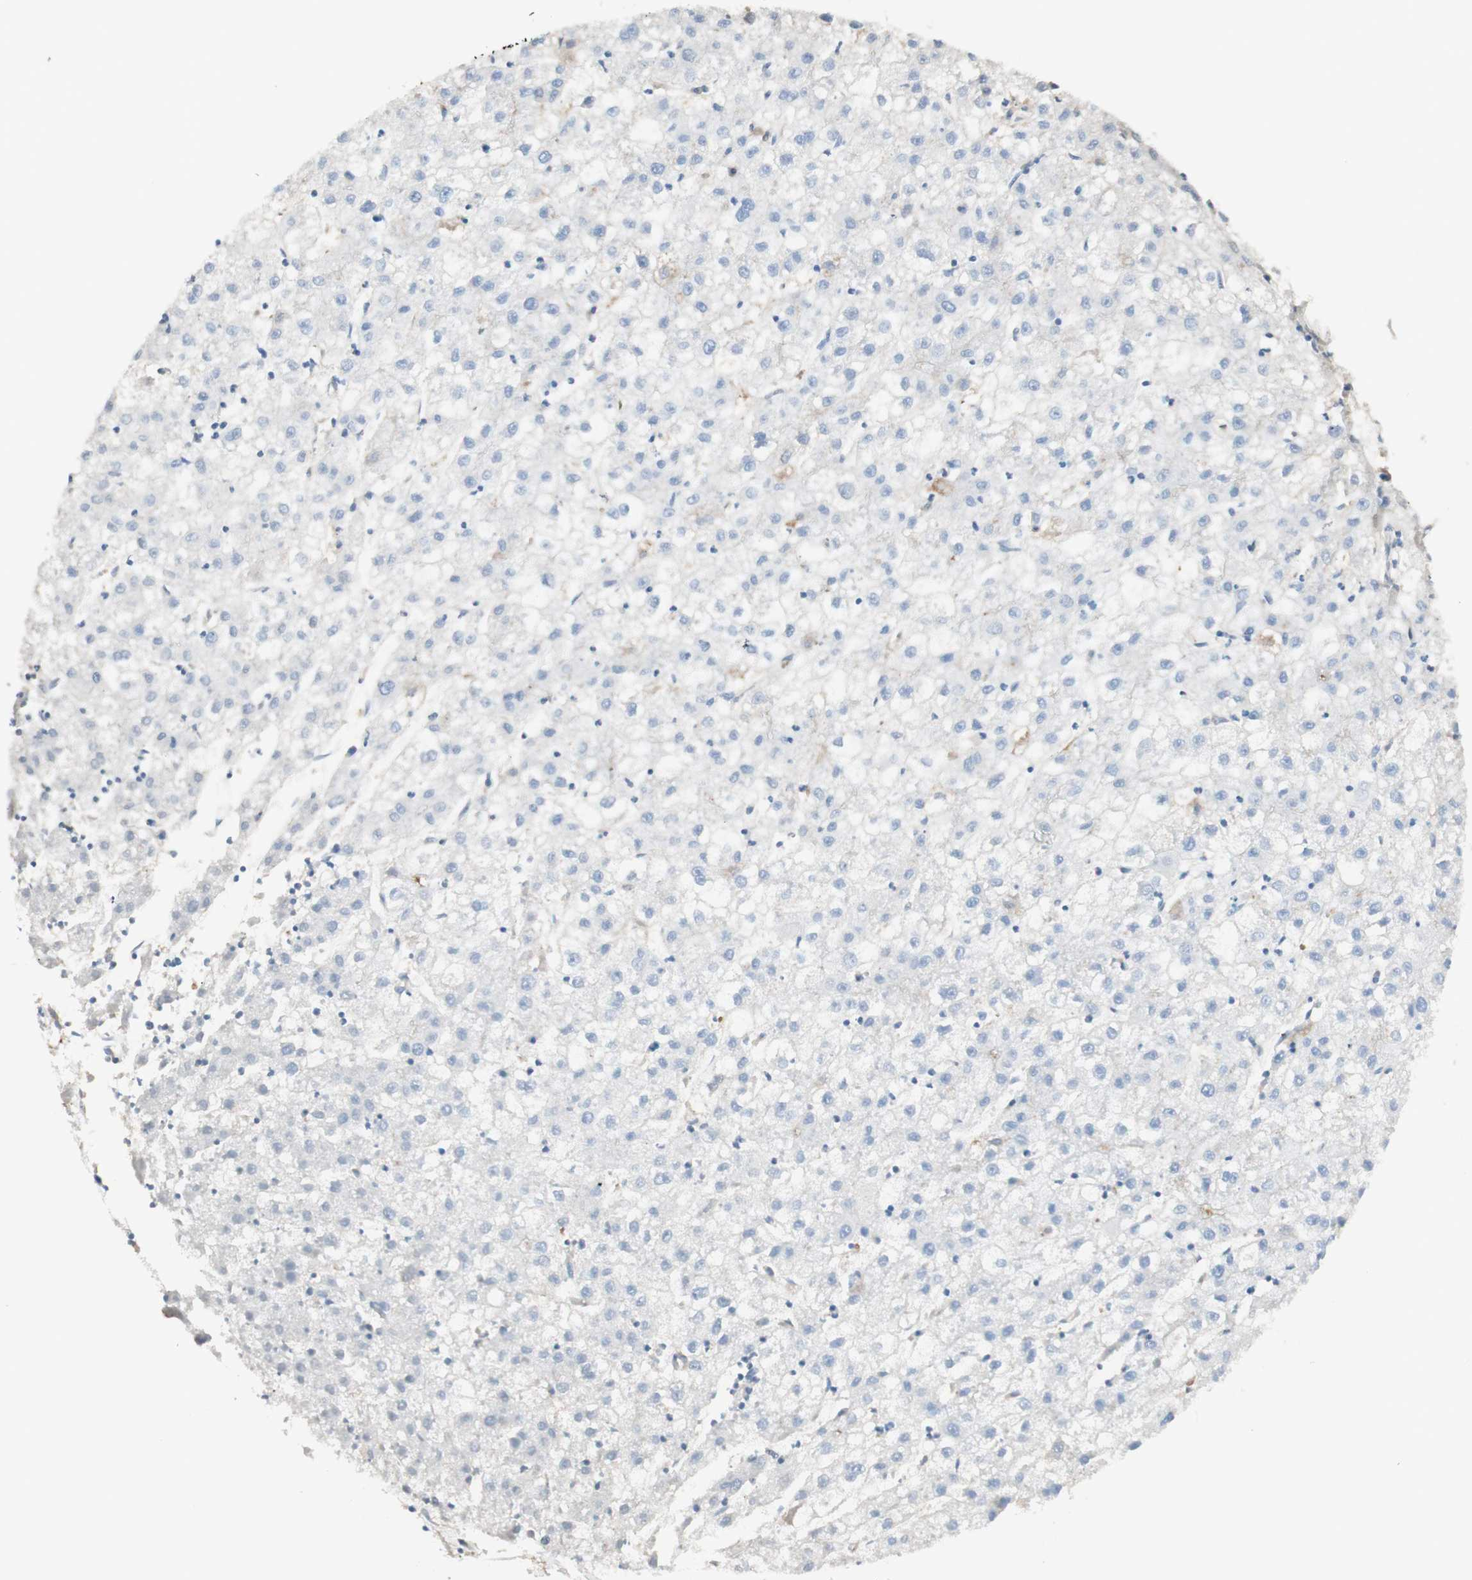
{"staining": {"intensity": "negative", "quantity": "none", "location": "none"}, "tissue": "liver cancer", "cell_type": "Tumor cells", "image_type": "cancer", "snomed": [{"axis": "morphology", "description": "Carcinoma, Hepatocellular, NOS"}, {"axis": "topography", "description": "Liver"}], "caption": "DAB (3,3'-diaminobenzidine) immunohistochemical staining of human hepatocellular carcinoma (liver) reveals no significant staining in tumor cells.", "gene": "KNG1", "patient": {"sex": "male", "age": 72}}